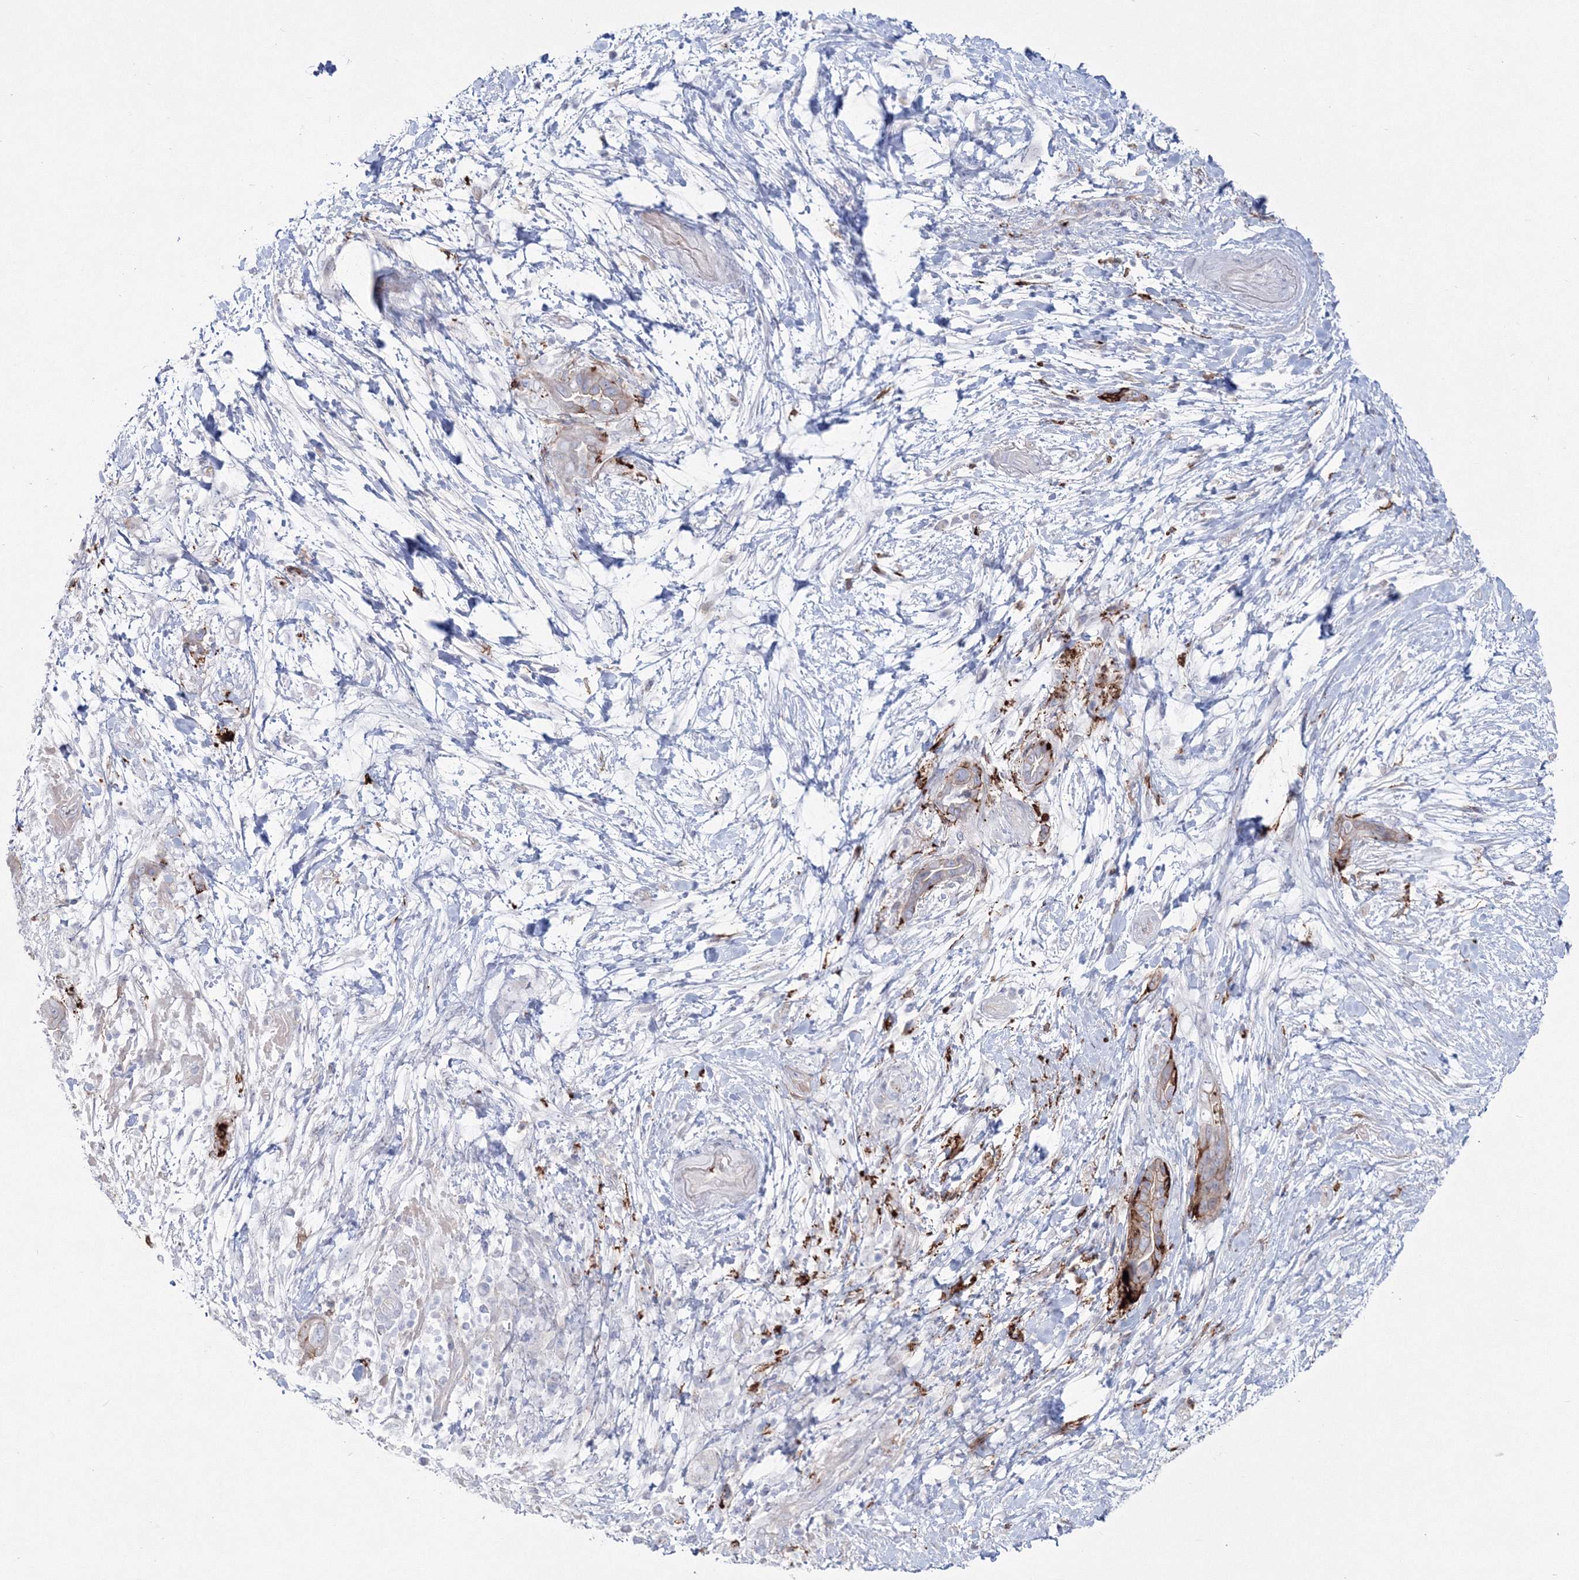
{"staining": {"intensity": "weak", "quantity": "25%-75%", "location": "cytoplasmic/membranous"}, "tissue": "pancreatic cancer", "cell_type": "Tumor cells", "image_type": "cancer", "snomed": [{"axis": "morphology", "description": "Adenocarcinoma, NOS"}, {"axis": "topography", "description": "Pancreas"}], "caption": "Protein expression by immunohistochemistry (IHC) shows weak cytoplasmic/membranous expression in approximately 25%-75% of tumor cells in adenocarcinoma (pancreatic). Using DAB (brown) and hematoxylin (blue) stains, captured at high magnification using brightfield microscopy.", "gene": "HYAL2", "patient": {"sex": "male", "age": 75}}